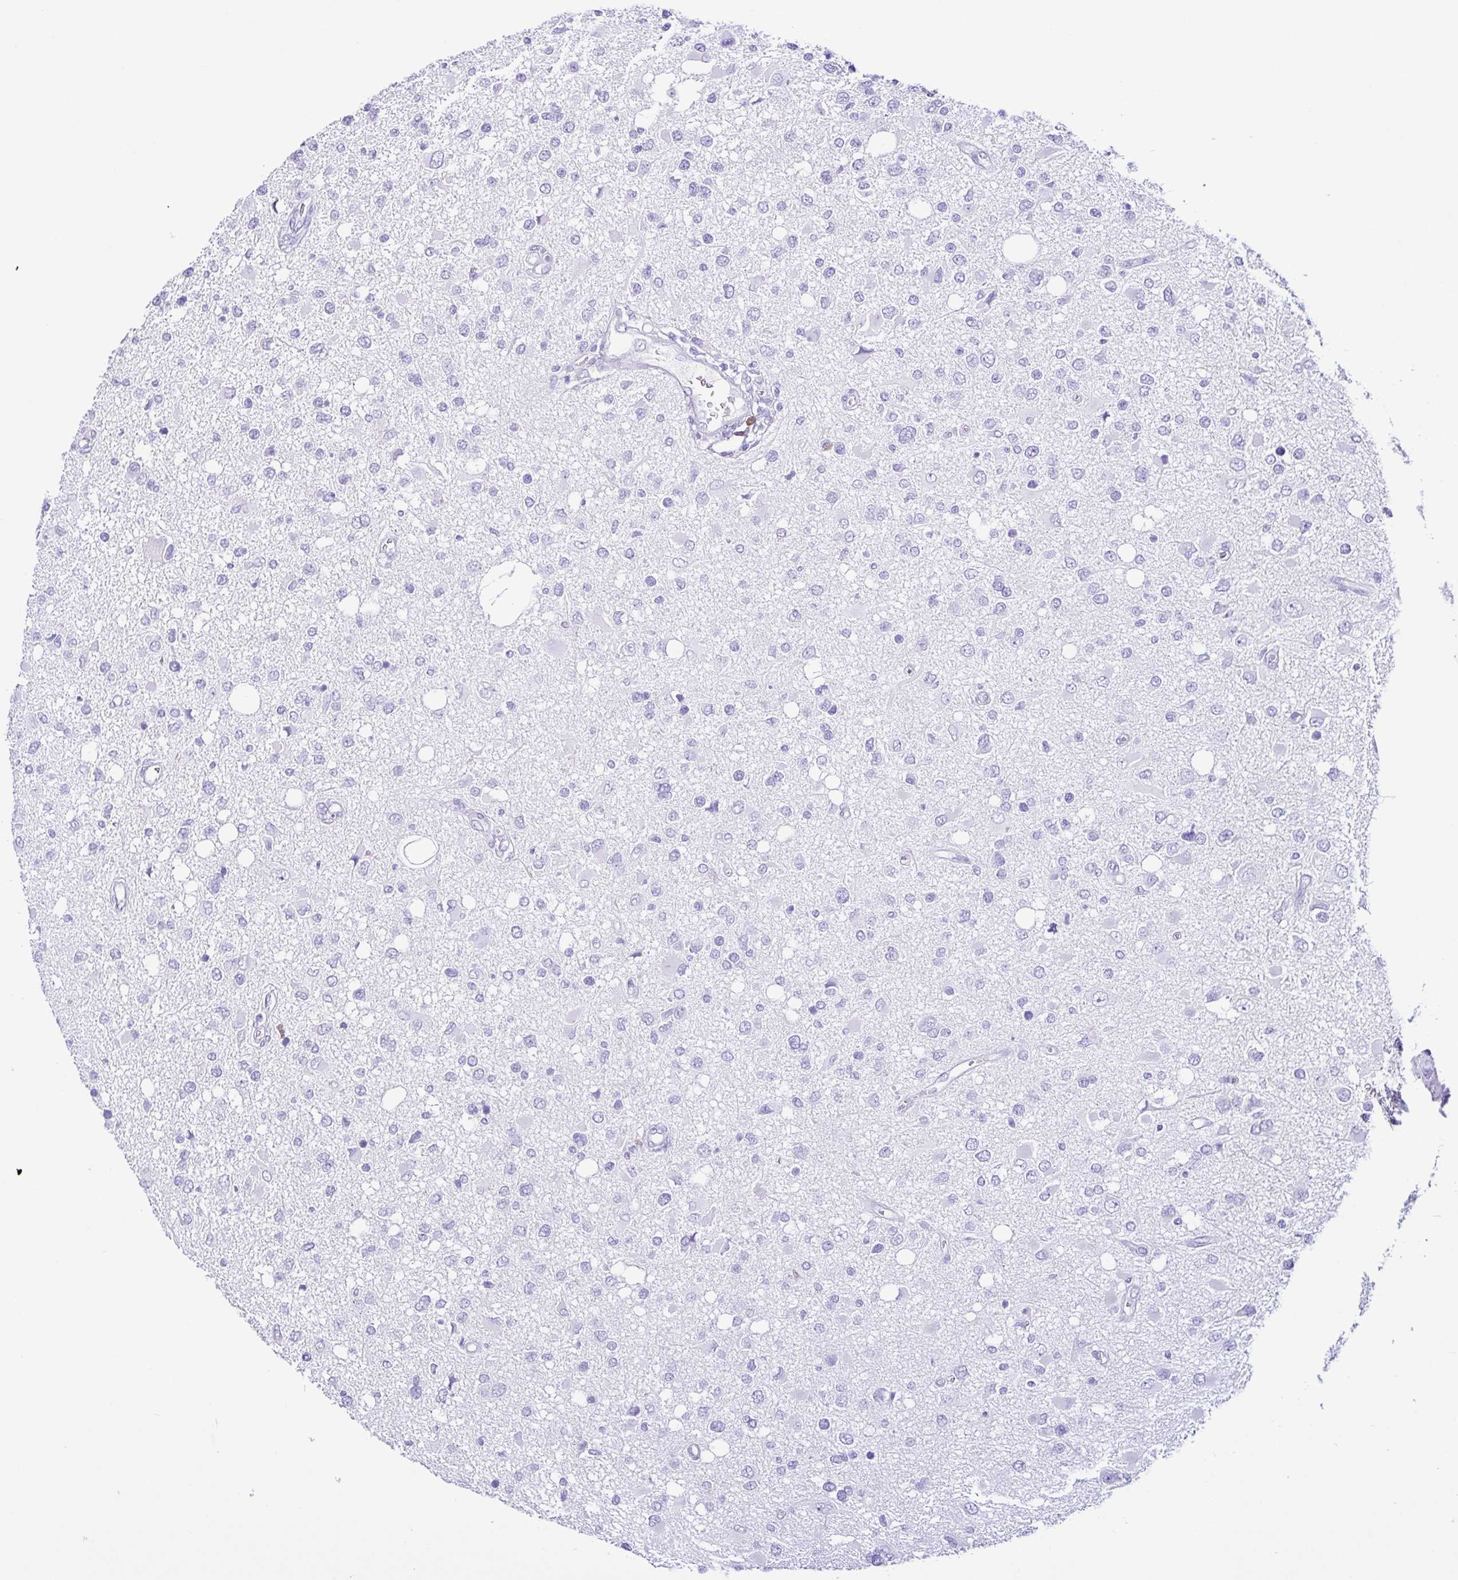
{"staining": {"intensity": "negative", "quantity": "none", "location": "none"}, "tissue": "glioma", "cell_type": "Tumor cells", "image_type": "cancer", "snomed": [{"axis": "morphology", "description": "Glioma, malignant, High grade"}, {"axis": "topography", "description": "Brain"}], "caption": "An image of glioma stained for a protein exhibits no brown staining in tumor cells.", "gene": "PIGF", "patient": {"sex": "male", "age": 53}}